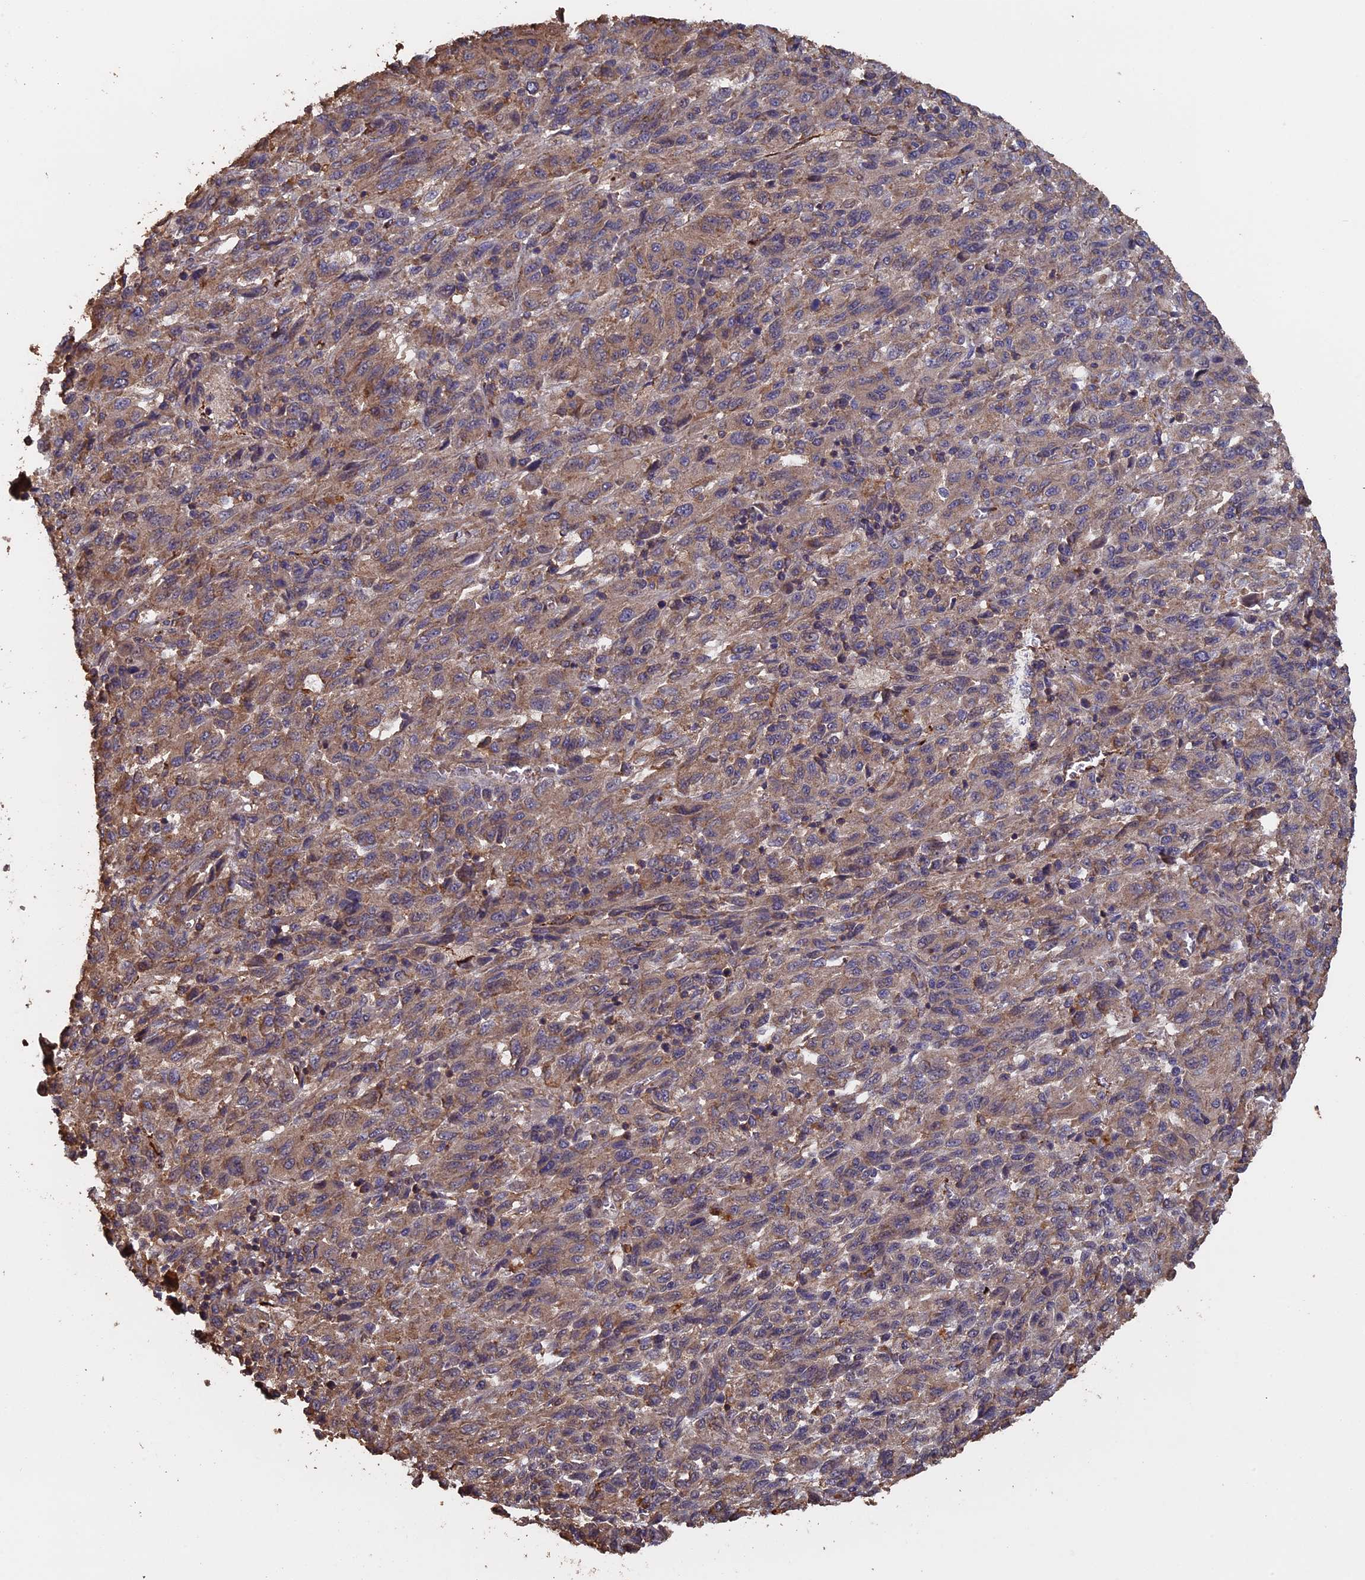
{"staining": {"intensity": "weak", "quantity": ">75%", "location": "cytoplasmic/membranous"}, "tissue": "melanoma", "cell_type": "Tumor cells", "image_type": "cancer", "snomed": [{"axis": "morphology", "description": "Malignant melanoma, Metastatic site"}, {"axis": "topography", "description": "Lung"}], "caption": "Immunohistochemistry (IHC) of human melanoma exhibits low levels of weak cytoplasmic/membranous staining in approximately >75% of tumor cells. Using DAB (brown) and hematoxylin (blue) stains, captured at high magnification using brightfield microscopy.", "gene": "PIGQ", "patient": {"sex": "male", "age": 64}}